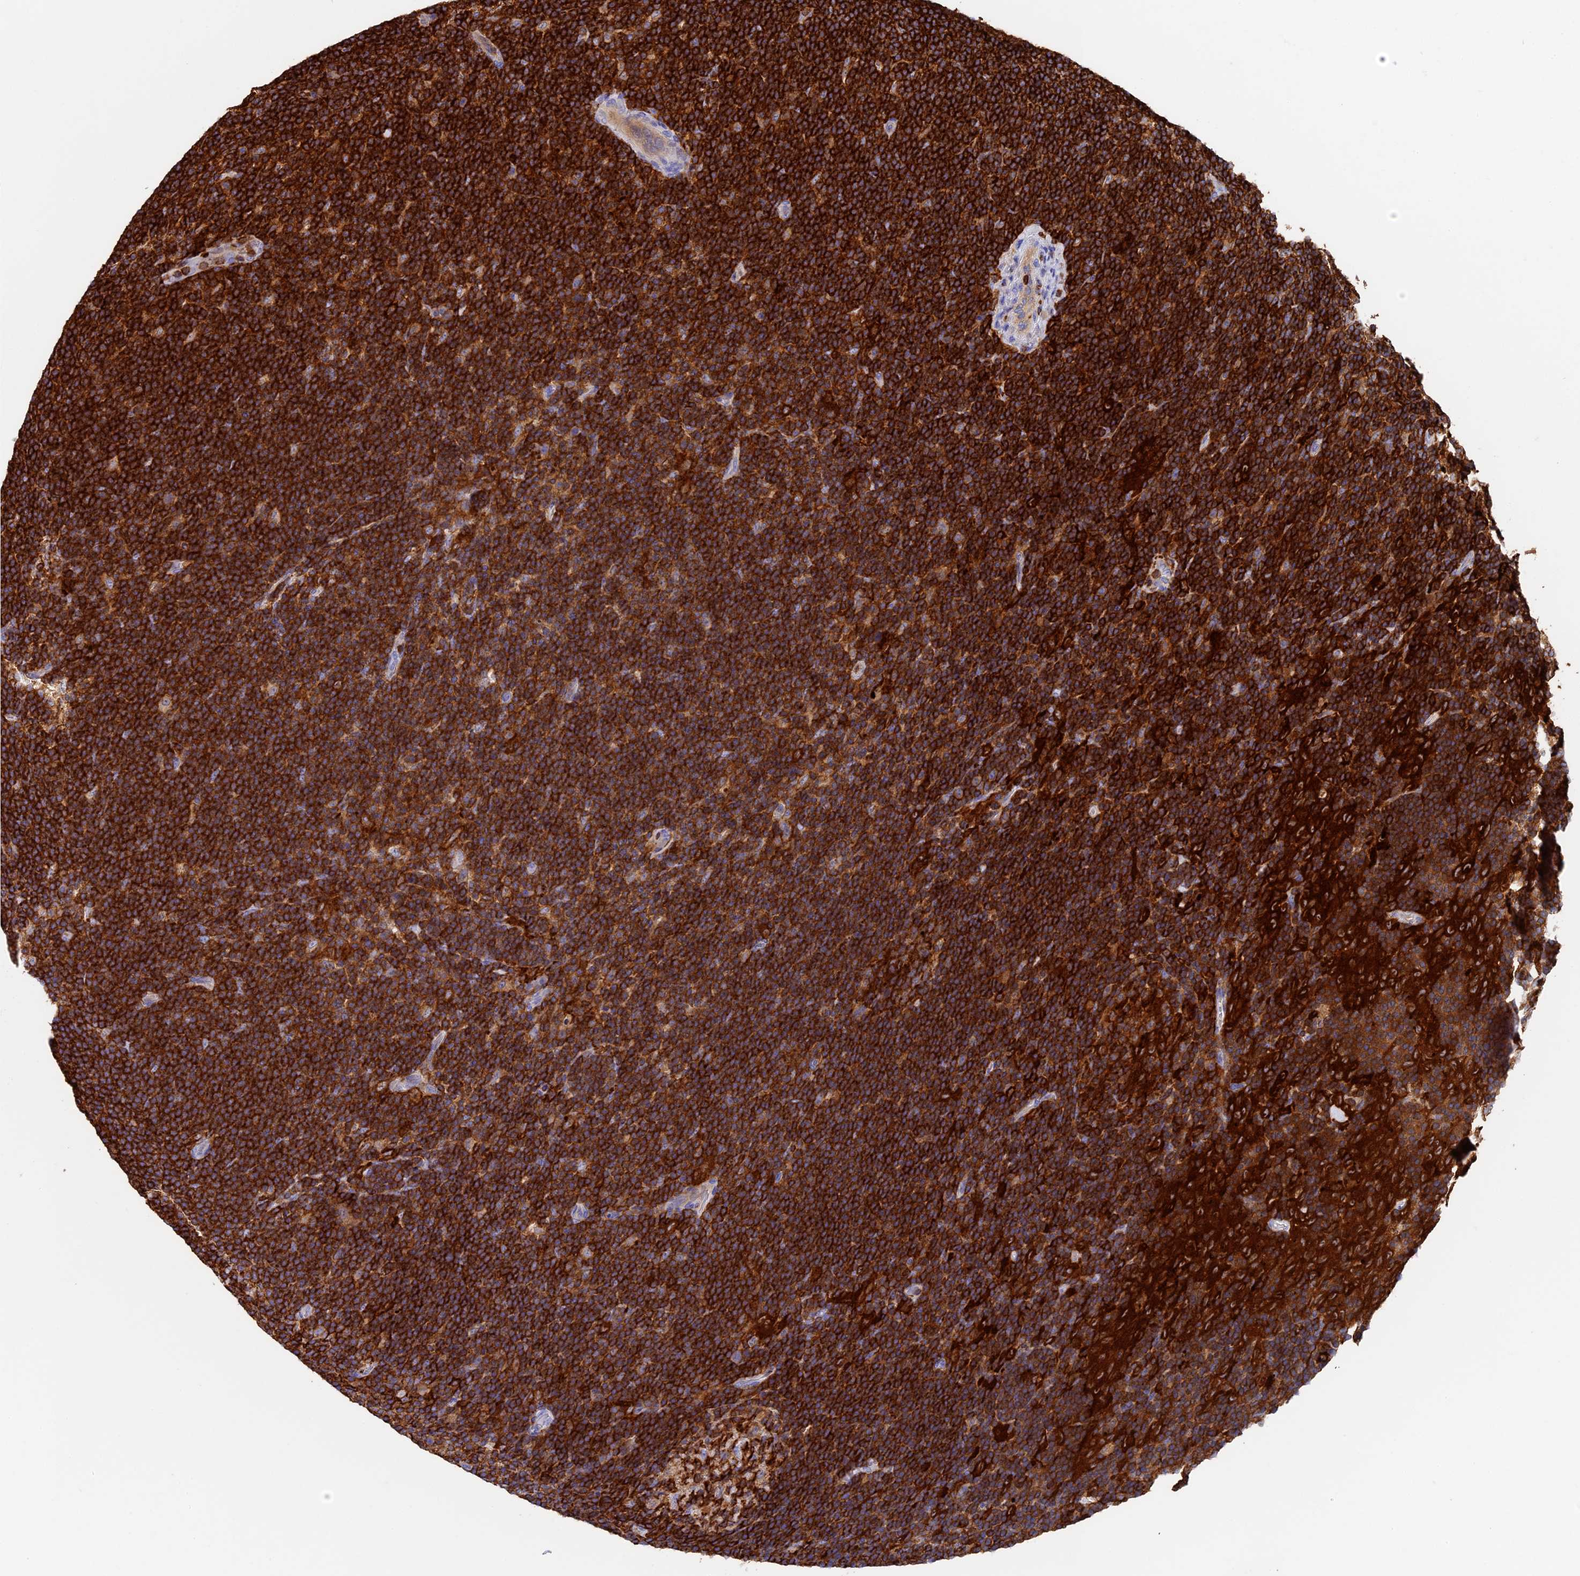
{"staining": {"intensity": "negative", "quantity": "none", "location": "none"}, "tissue": "lymphoma", "cell_type": "Tumor cells", "image_type": "cancer", "snomed": [{"axis": "morphology", "description": "Hodgkin's disease, NOS"}, {"axis": "topography", "description": "Lymph node"}], "caption": "Tumor cells are negative for brown protein staining in lymphoma.", "gene": "ADAT1", "patient": {"sex": "female", "age": 57}}